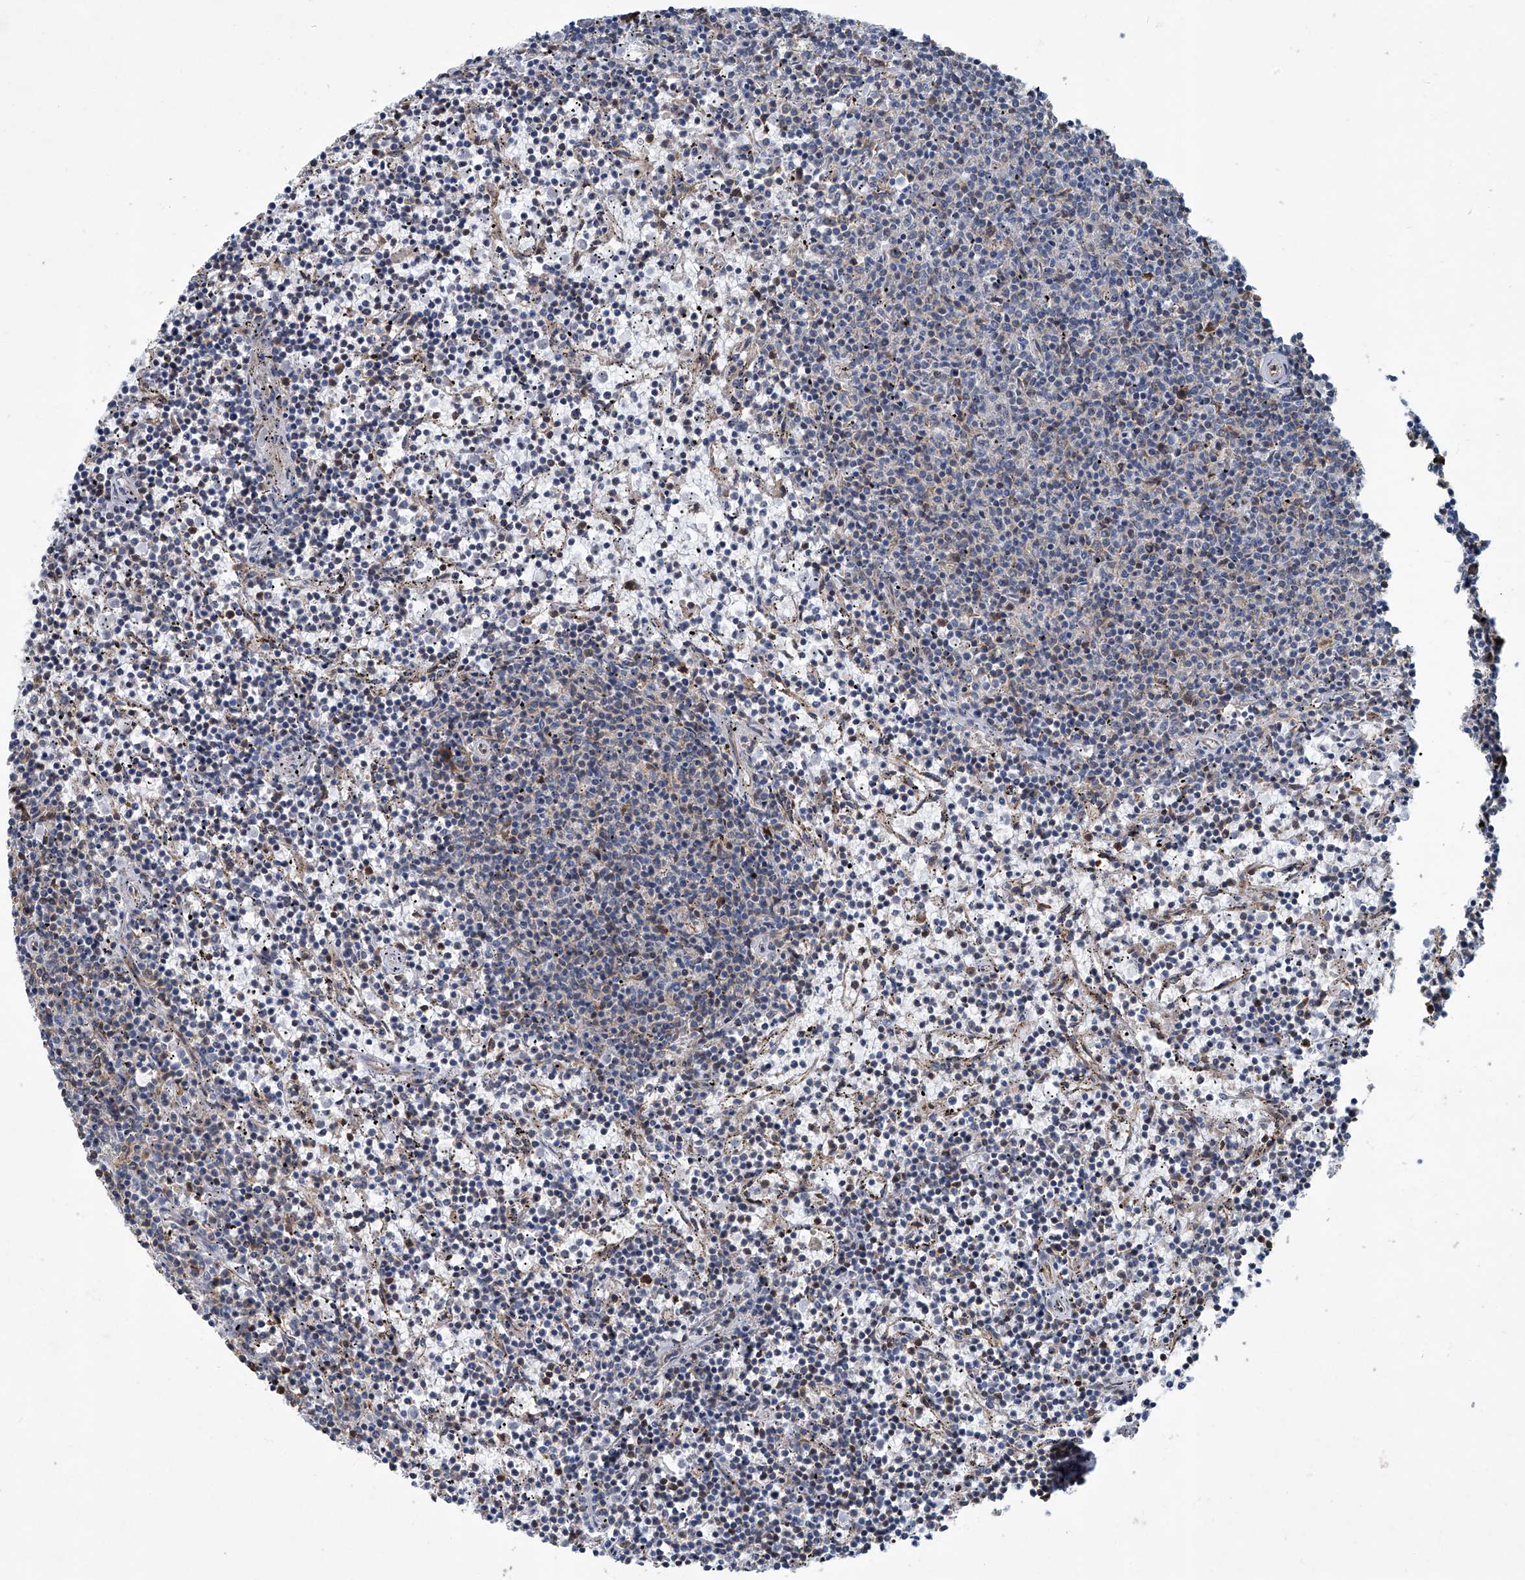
{"staining": {"intensity": "negative", "quantity": "none", "location": "none"}, "tissue": "lymphoma", "cell_type": "Tumor cells", "image_type": "cancer", "snomed": [{"axis": "morphology", "description": "Malignant lymphoma, non-Hodgkin's type, Low grade"}, {"axis": "topography", "description": "Spleen"}], "caption": "This is an IHC image of lymphoma. There is no staining in tumor cells.", "gene": "GPR132", "patient": {"sex": "female", "age": 50}}